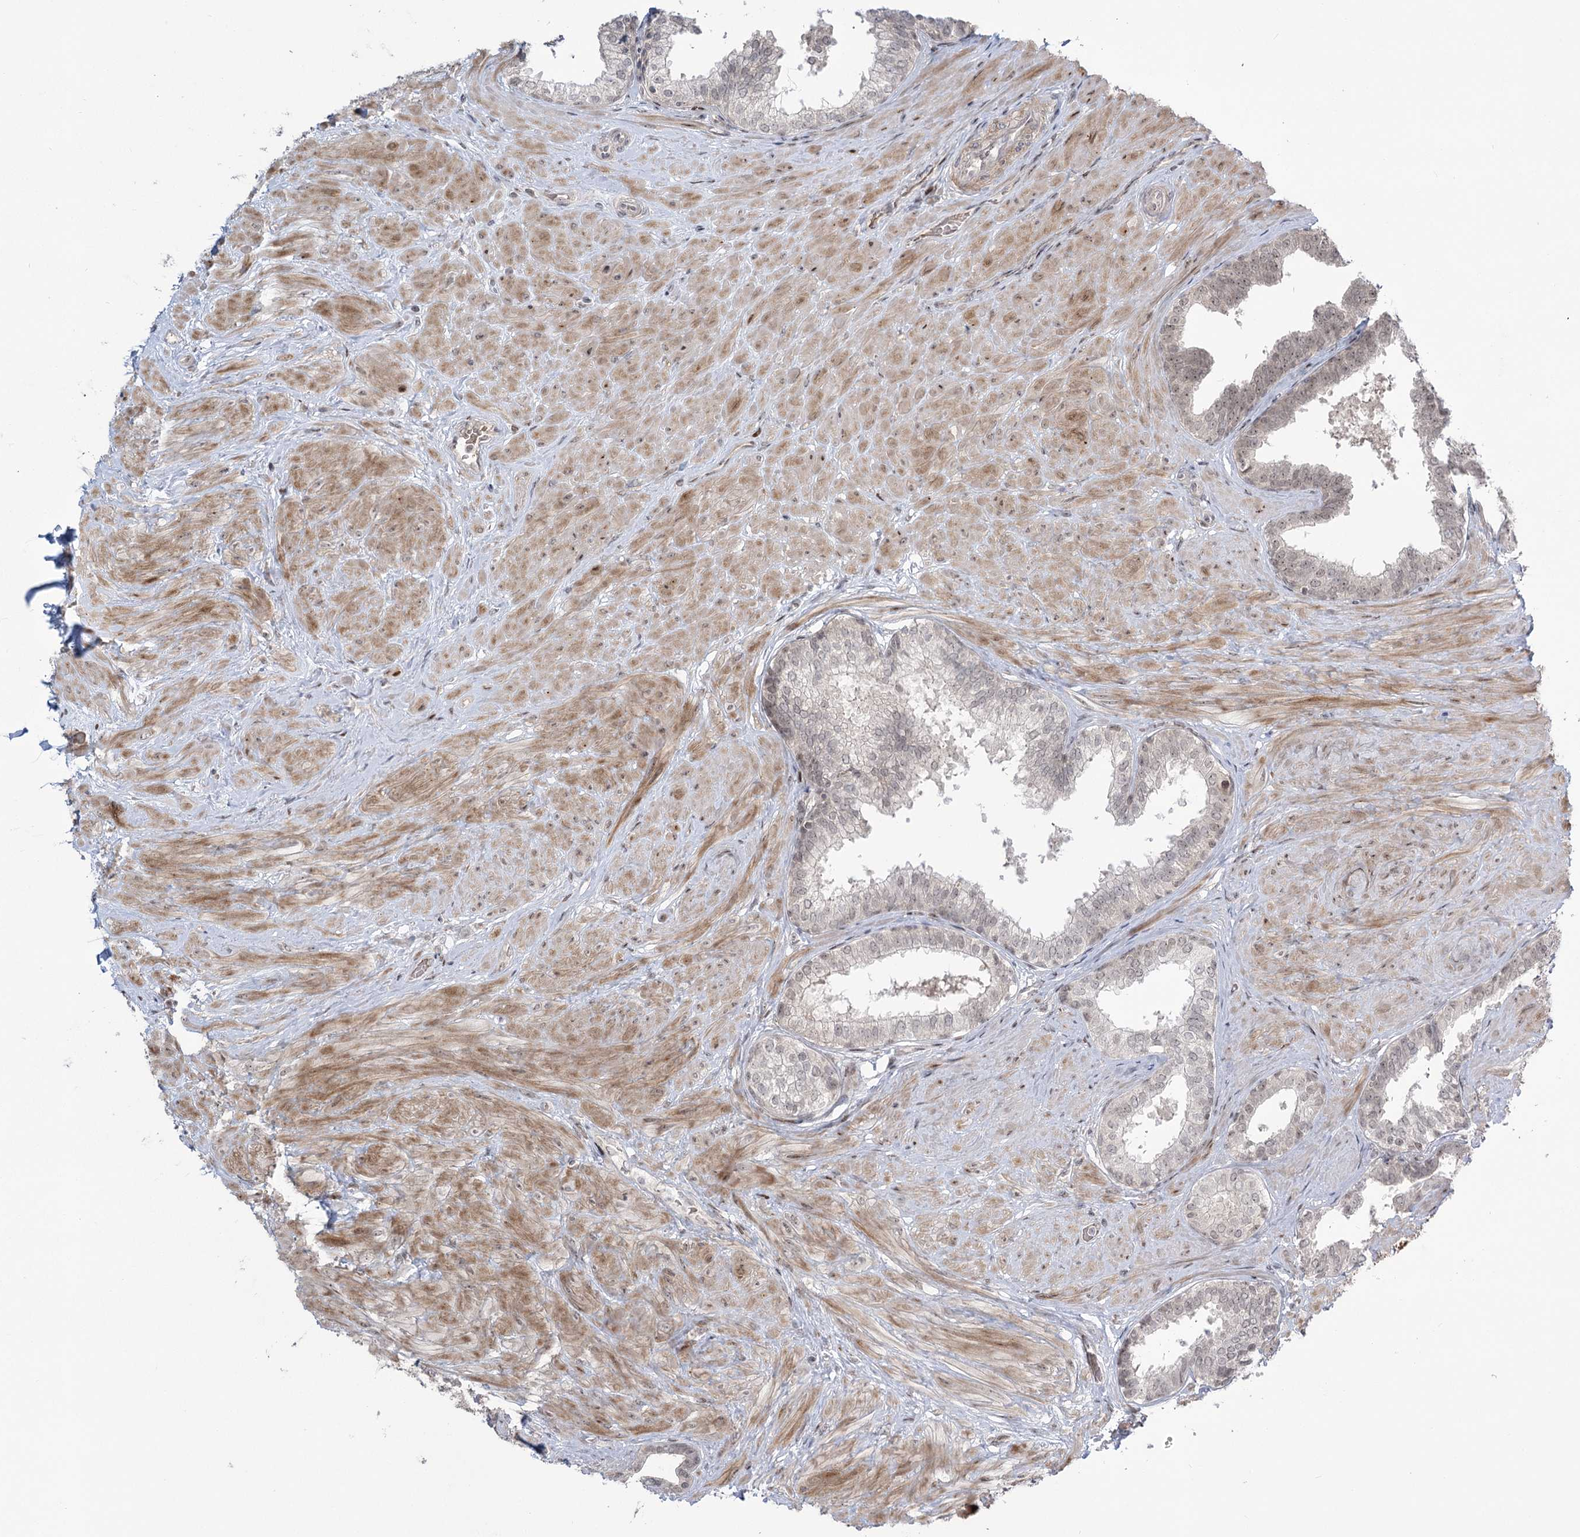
{"staining": {"intensity": "weak", "quantity": "<25%", "location": "nuclear"}, "tissue": "prostate", "cell_type": "Glandular cells", "image_type": "normal", "snomed": [{"axis": "morphology", "description": "Normal tissue, NOS"}, {"axis": "topography", "description": "Prostate"}], "caption": "Immunohistochemistry (IHC) image of normal prostate: human prostate stained with DAB reveals no significant protein expression in glandular cells.", "gene": "HELQ", "patient": {"sex": "male", "age": 48}}